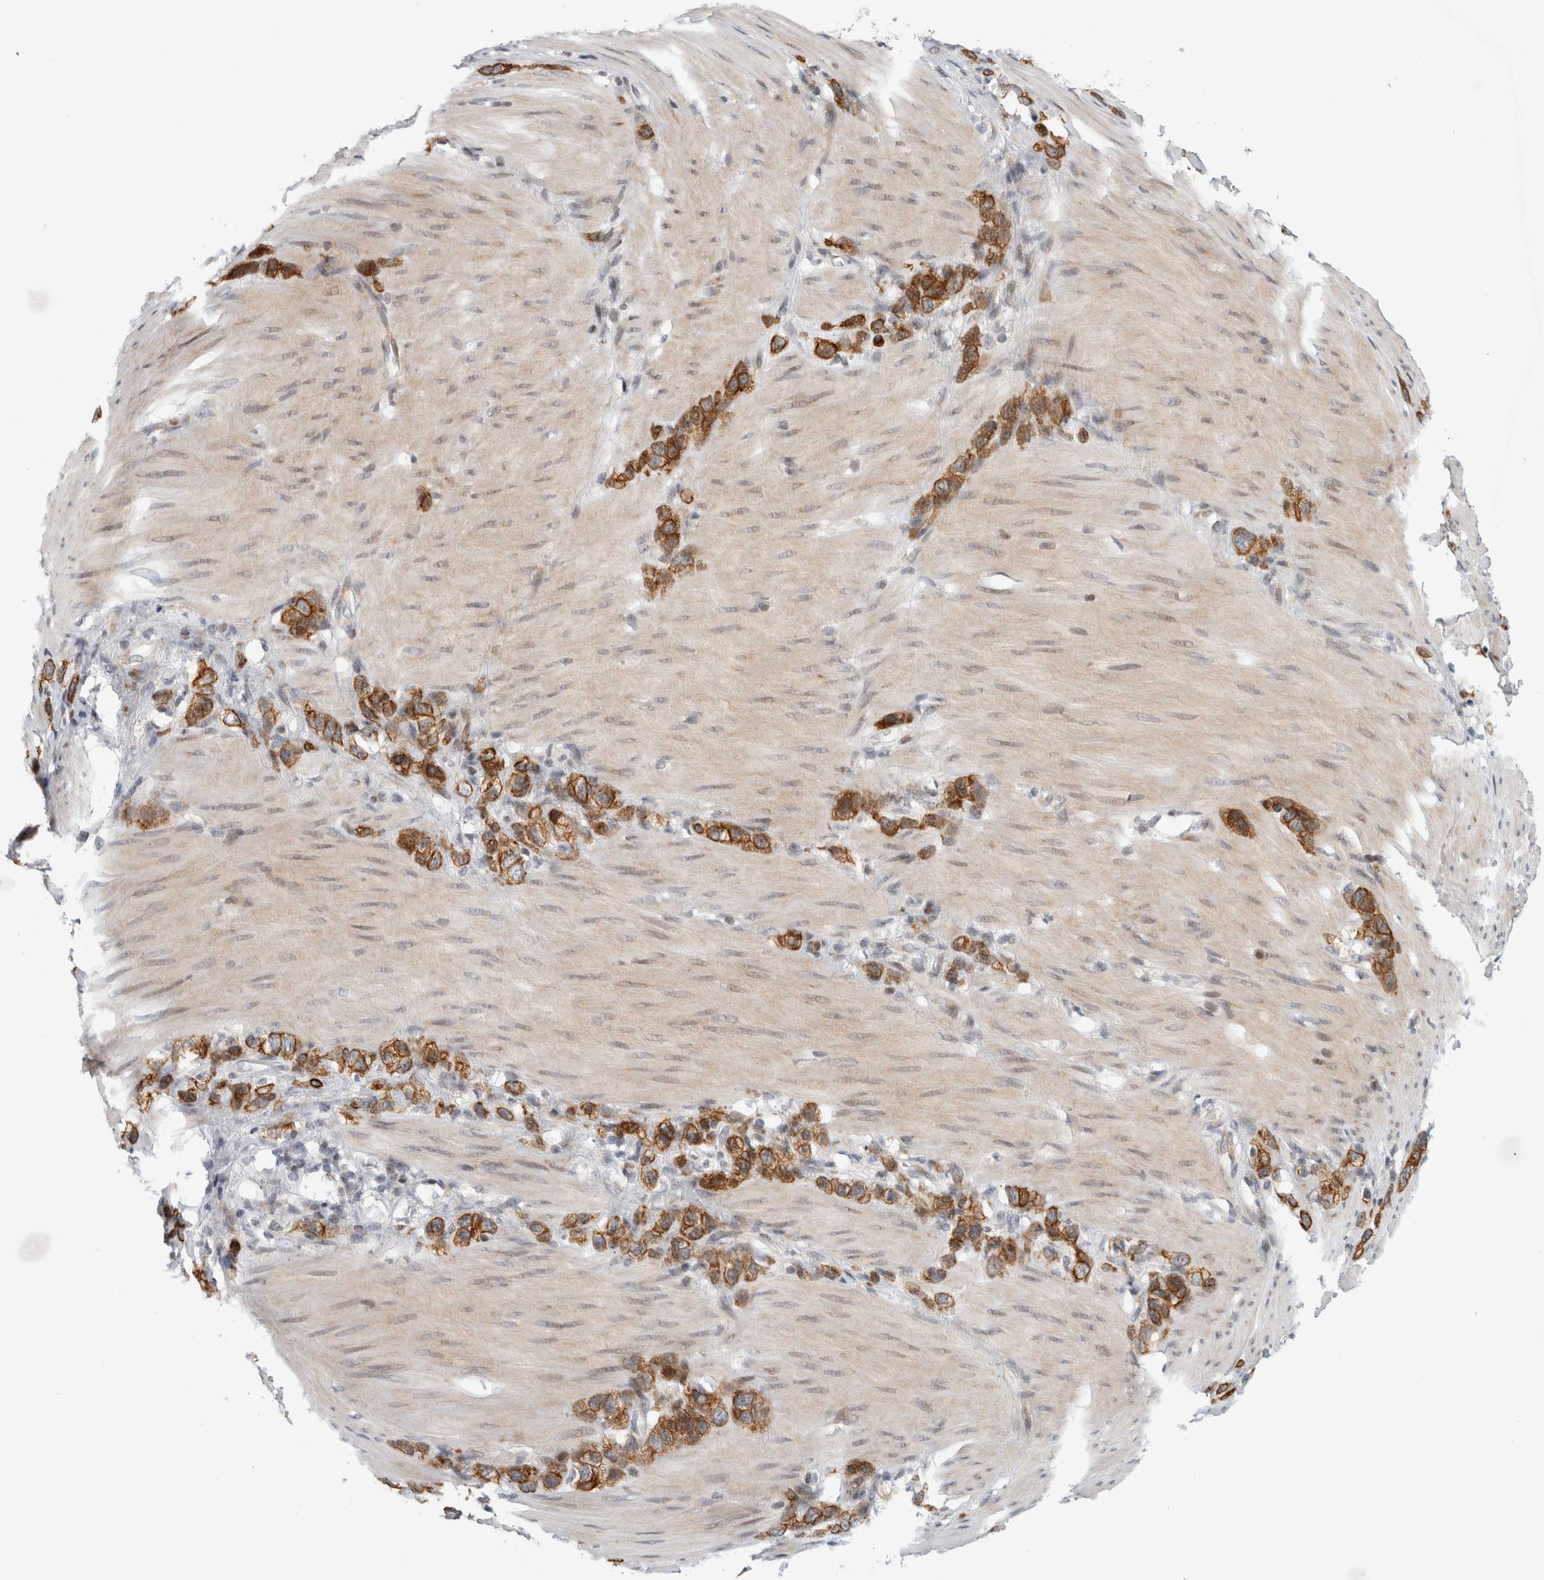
{"staining": {"intensity": "strong", "quantity": ">75%", "location": "cytoplasmic/membranous"}, "tissue": "stomach cancer", "cell_type": "Tumor cells", "image_type": "cancer", "snomed": [{"axis": "morphology", "description": "Normal tissue, NOS"}, {"axis": "morphology", "description": "Adenocarcinoma, NOS"}, {"axis": "morphology", "description": "Adenocarcinoma, High grade"}, {"axis": "topography", "description": "Stomach, upper"}, {"axis": "topography", "description": "Stomach"}], "caption": "Immunohistochemical staining of human stomach cancer exhibits high levels of strong cytoplasmic/membranous expression in about >75% of tumor cells.", "gene": "UTP25", "patient": {"sex": "female", "age": 65}}